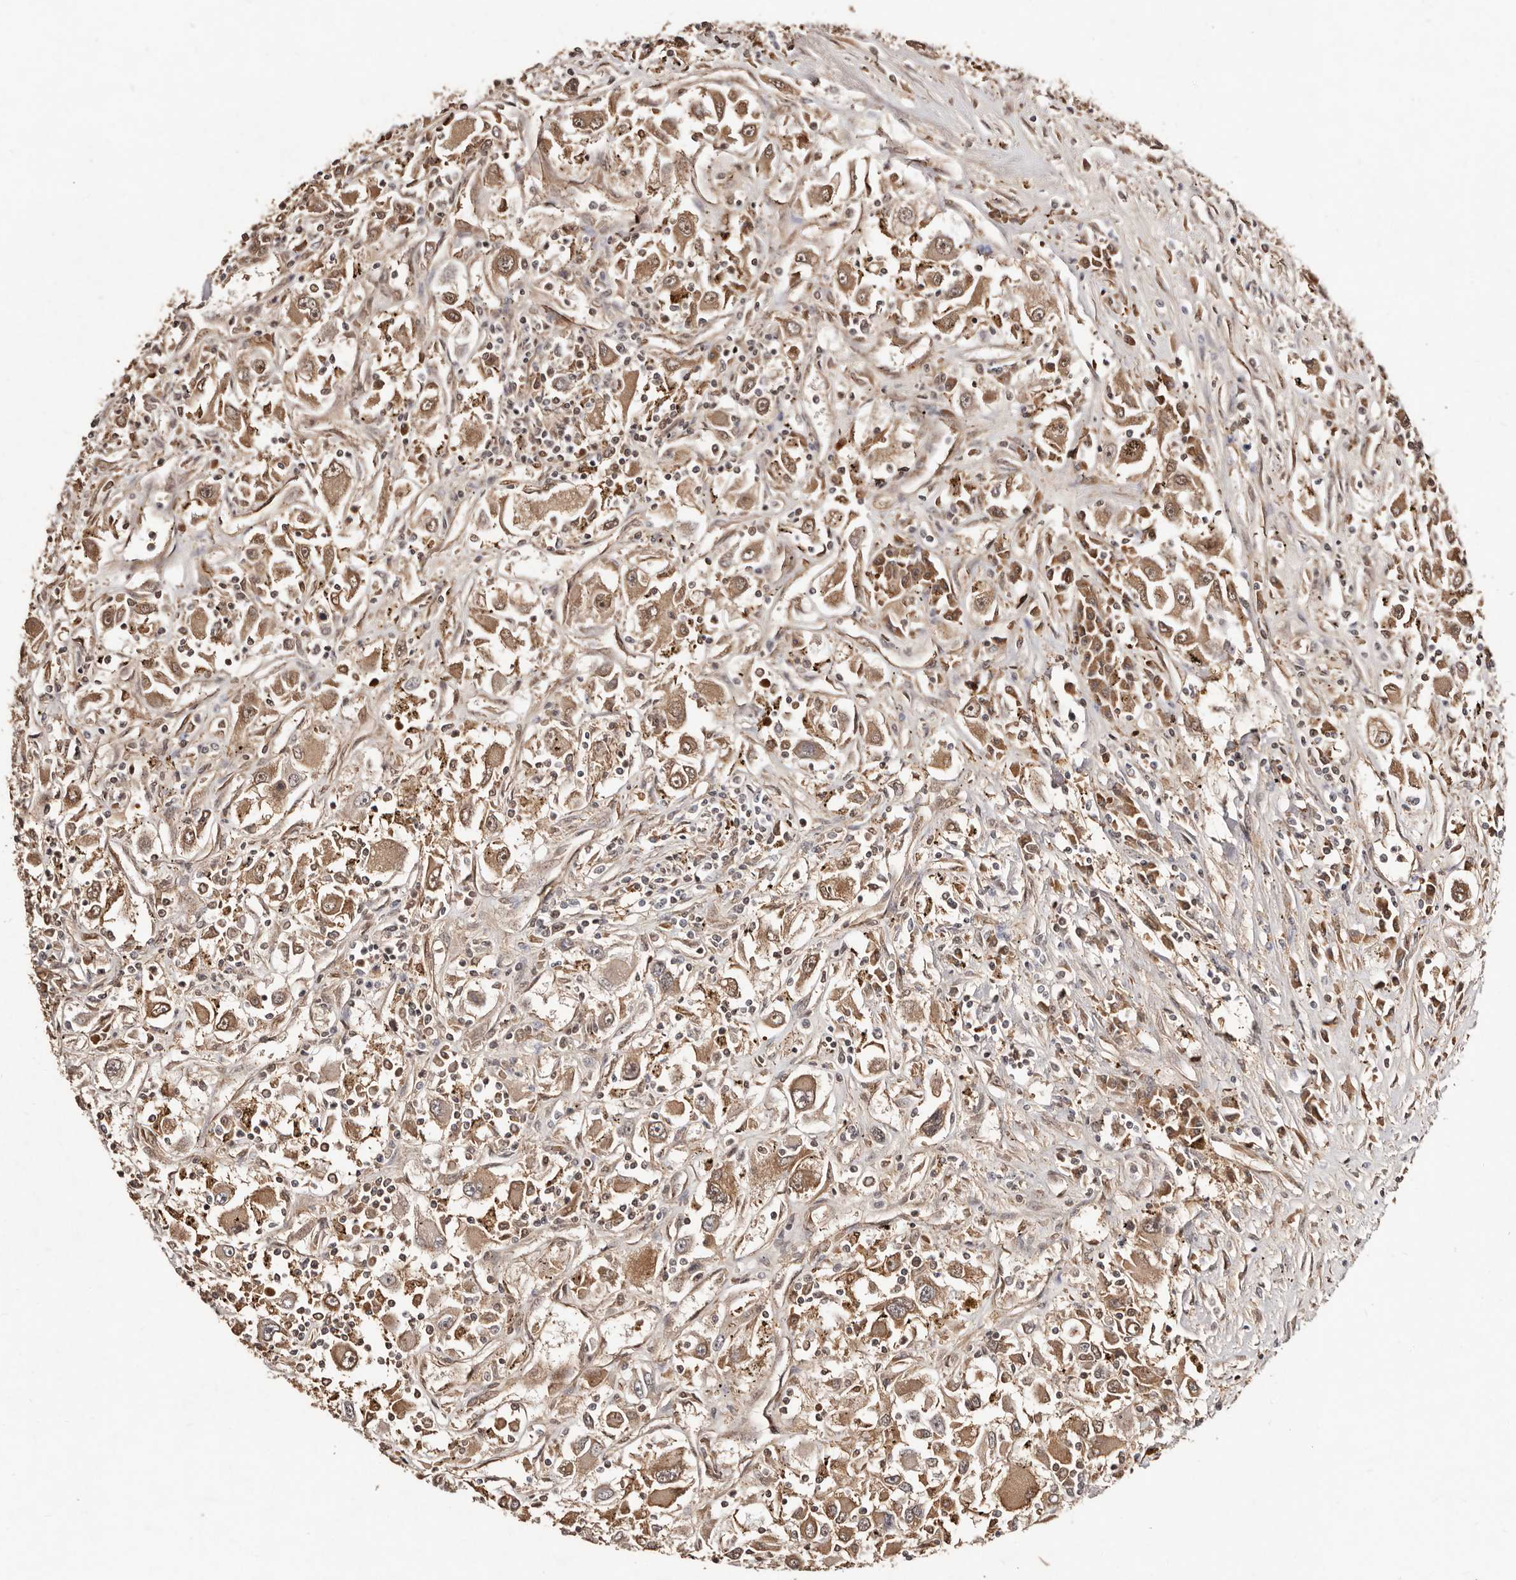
{"staining": {"intensity": "moderate", "quantity": ">75%", "location": "cytoplasmic/membranous"}, "tissue": "renal cancer", "cell_type": "Tumor cells", "image_type": "cancer", "snomed": [{"axis": "morphology", "description": "Adenocarcinoma, NOS"}, {"axis": "topography", "description": "Kidney"}], "caption": "Moderate cytoplasmic/membranous positivity for a protein is identified in about >75% of tumor cells of adenocarcinoma (renal) using IHC.", "gene": "BICRAL", "patient": {"sex": "female", "age": 52}}